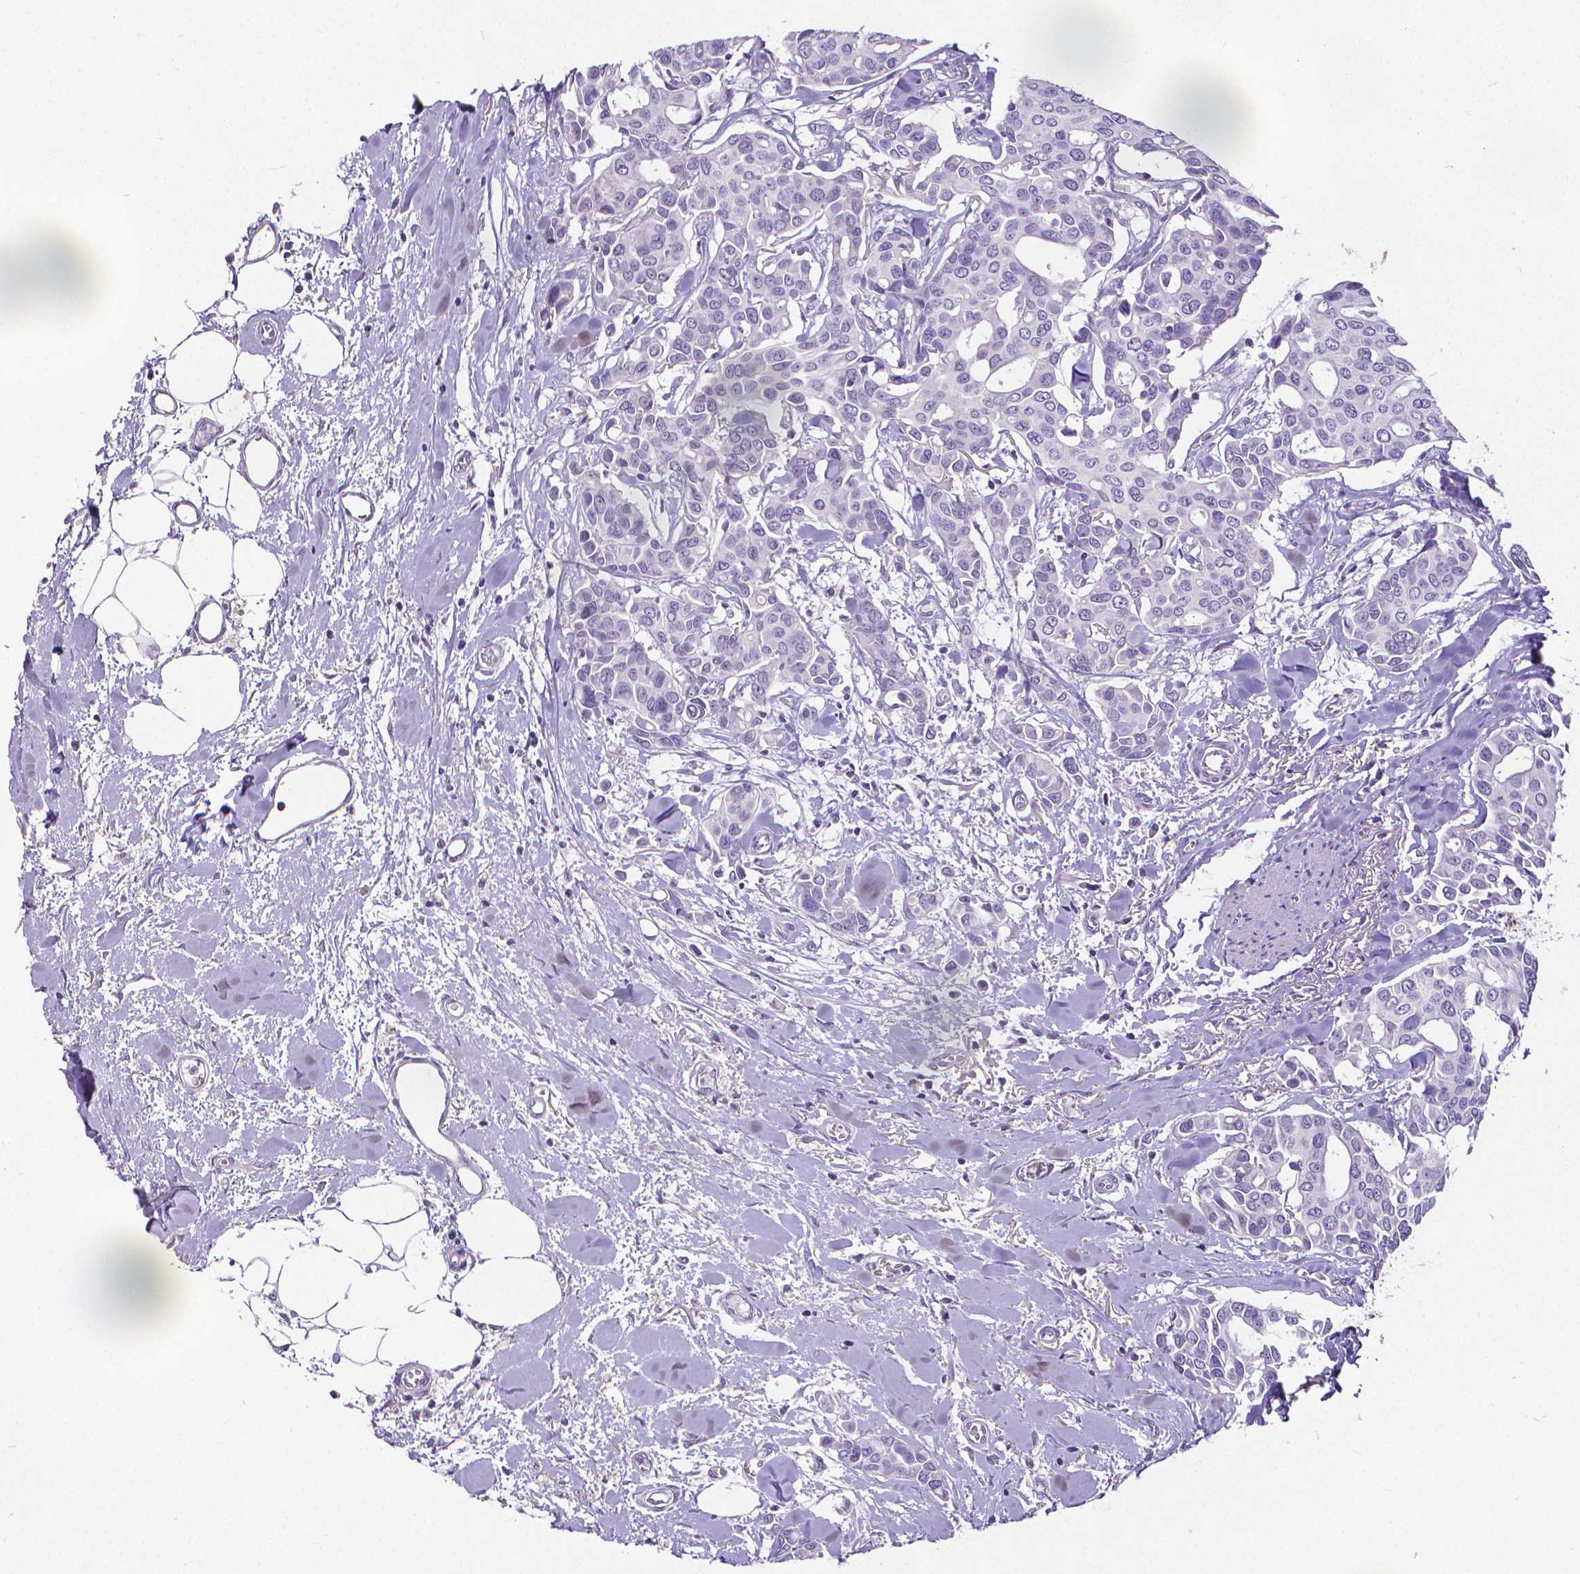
{"staining": {"intensity": "negative", "quantity": "none", "location": "none"}, "tissue": "breast cancer", "cell_type": "Tumor cells", "image_type": "cancer", "snomed": [{"axis": "morphology", "description": "Duct carcinoma"}, {"axis": "topography", "description": "Breast"}], "caption": "Immunohistochemical staining of breast invasive ductal carcinoma reveals no significant expression in tumor cells.", "gene": "CD4", "patient": {"sex": "female", "age": 54}}